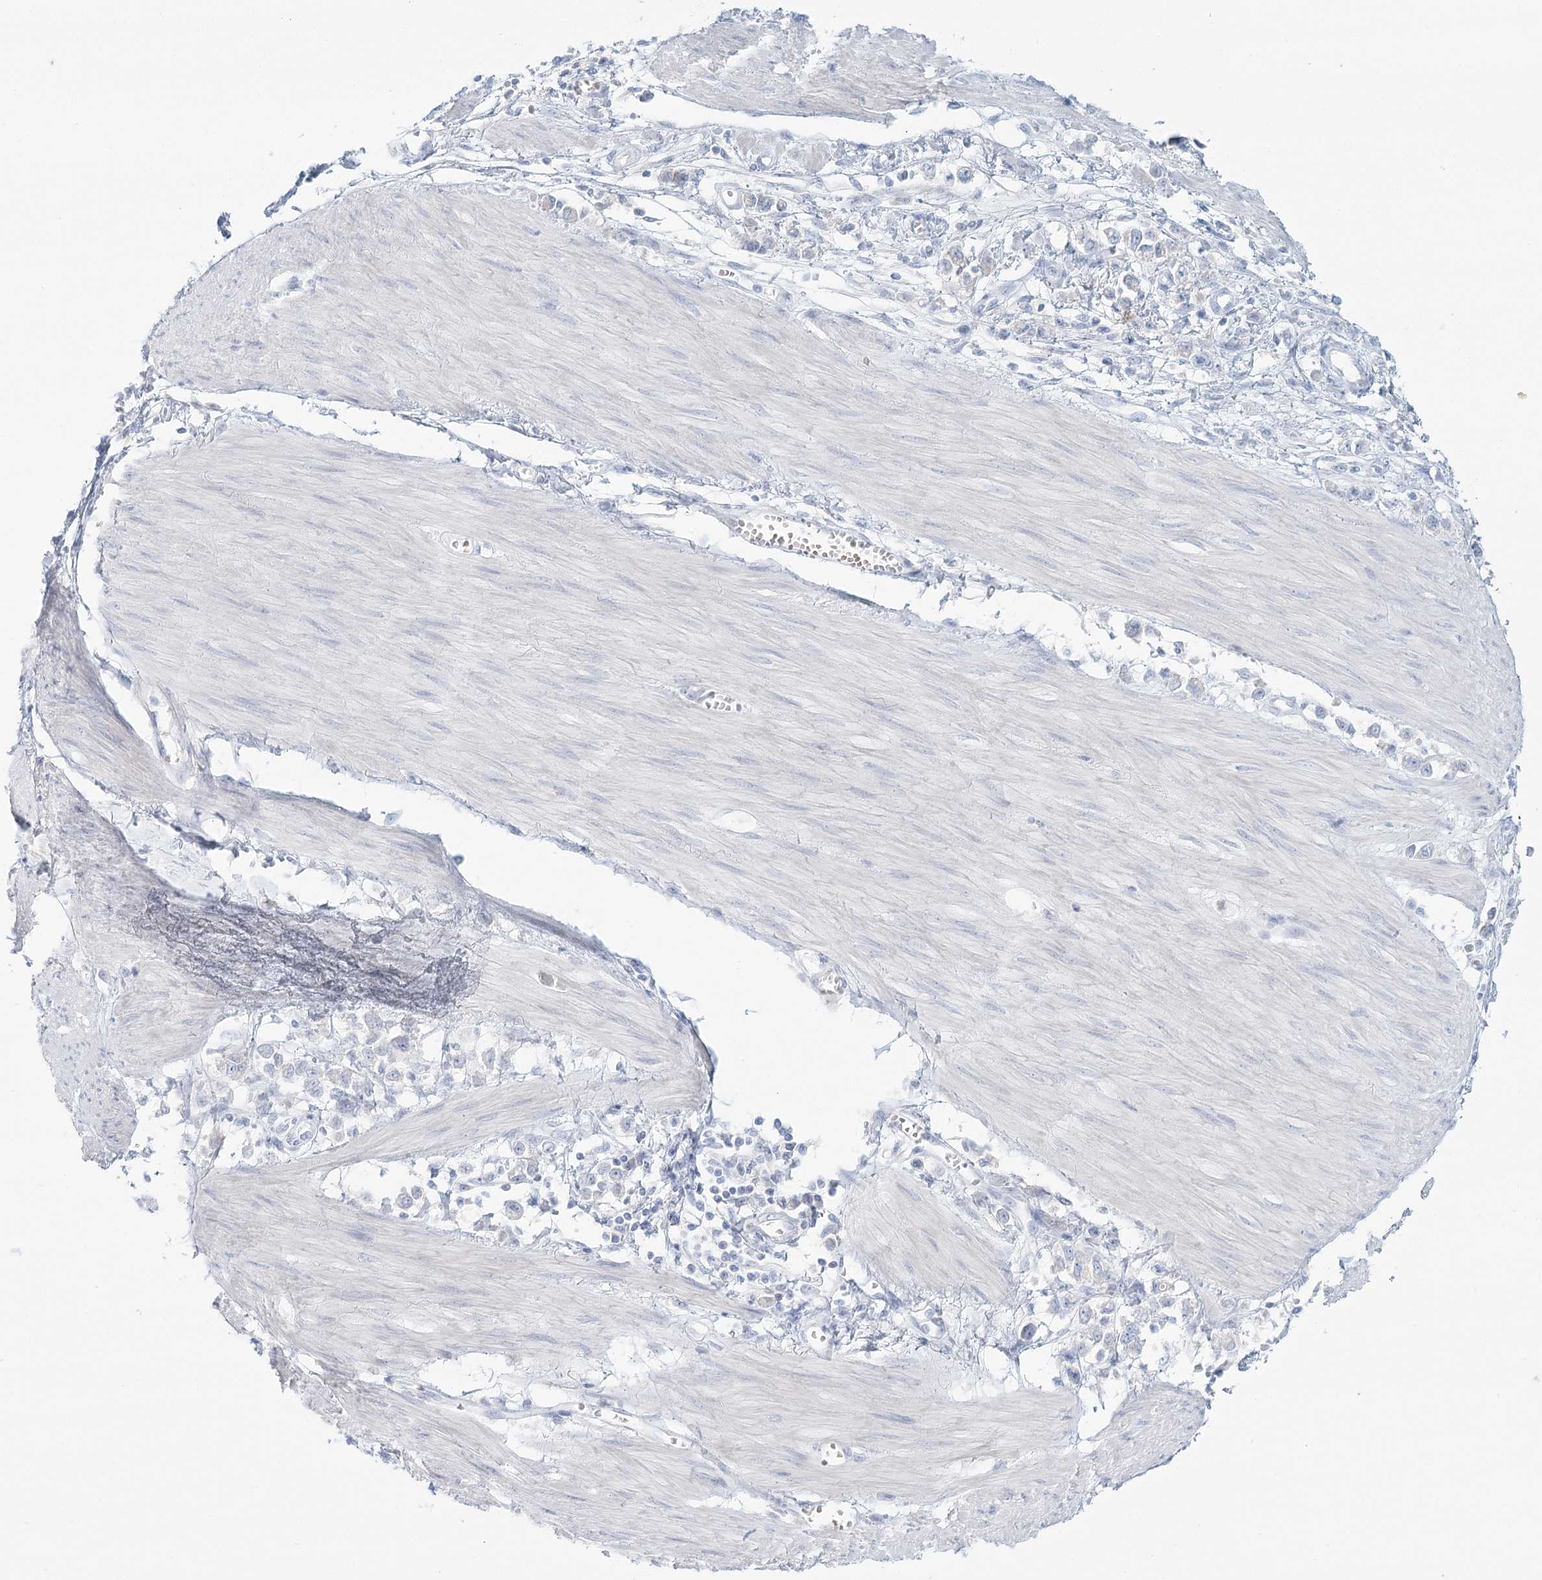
{"staining": {"intensity": "negative", "quantity": "none", "location": "none"}, "tissue": "stomach cancer", "cell_type": "Tumor cells", "image_type": "cancer", "snomed": [{"axis": "morphology", "description": "Adenocarcinoma, NOS"}, {"axis": "topography", "description": "Stomach"}], "caption": "Immunohistochemical staining of human stomach cancer exhibits no significant staining in tumor cells.", "gene": "DMGDH", "patient": {"sex": "female", "age": 76}}